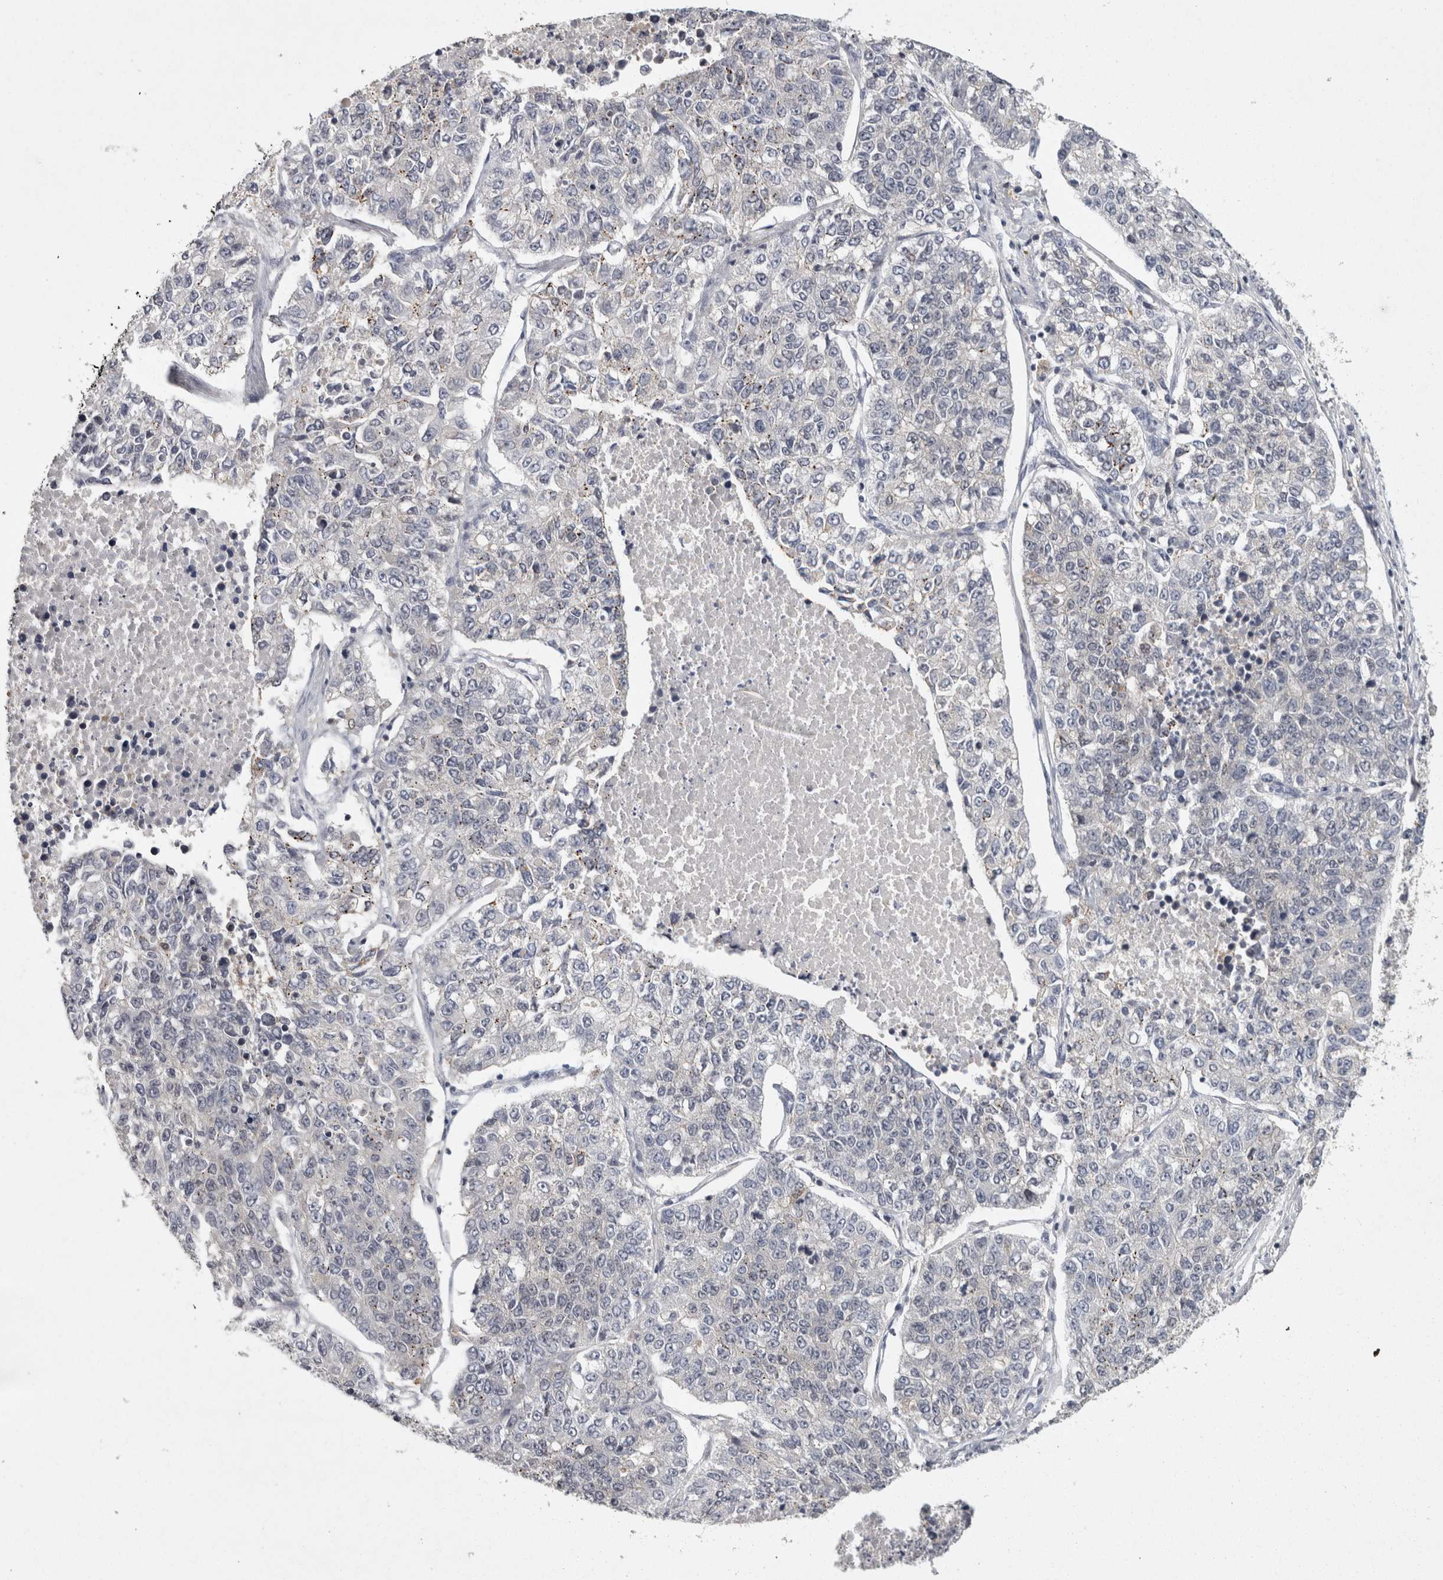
{"staining": {"intensity": "negative", "quantity": "none", "location": "none"}, "tissue": "lung cancer", "cell_type": "Tumor cells", "image_type": "cancer", "snomed": [{"axis": "morphology", "description": "Adenocarcinoma, NOS"}, {"axis": "topography", "description": "Lung"}], "caption": "There is no significant staining in tumor cells of lung cancer (adenocarcinoma).", "gene": "ACAT2", "patient": {"sex": "male", "age": 49}}